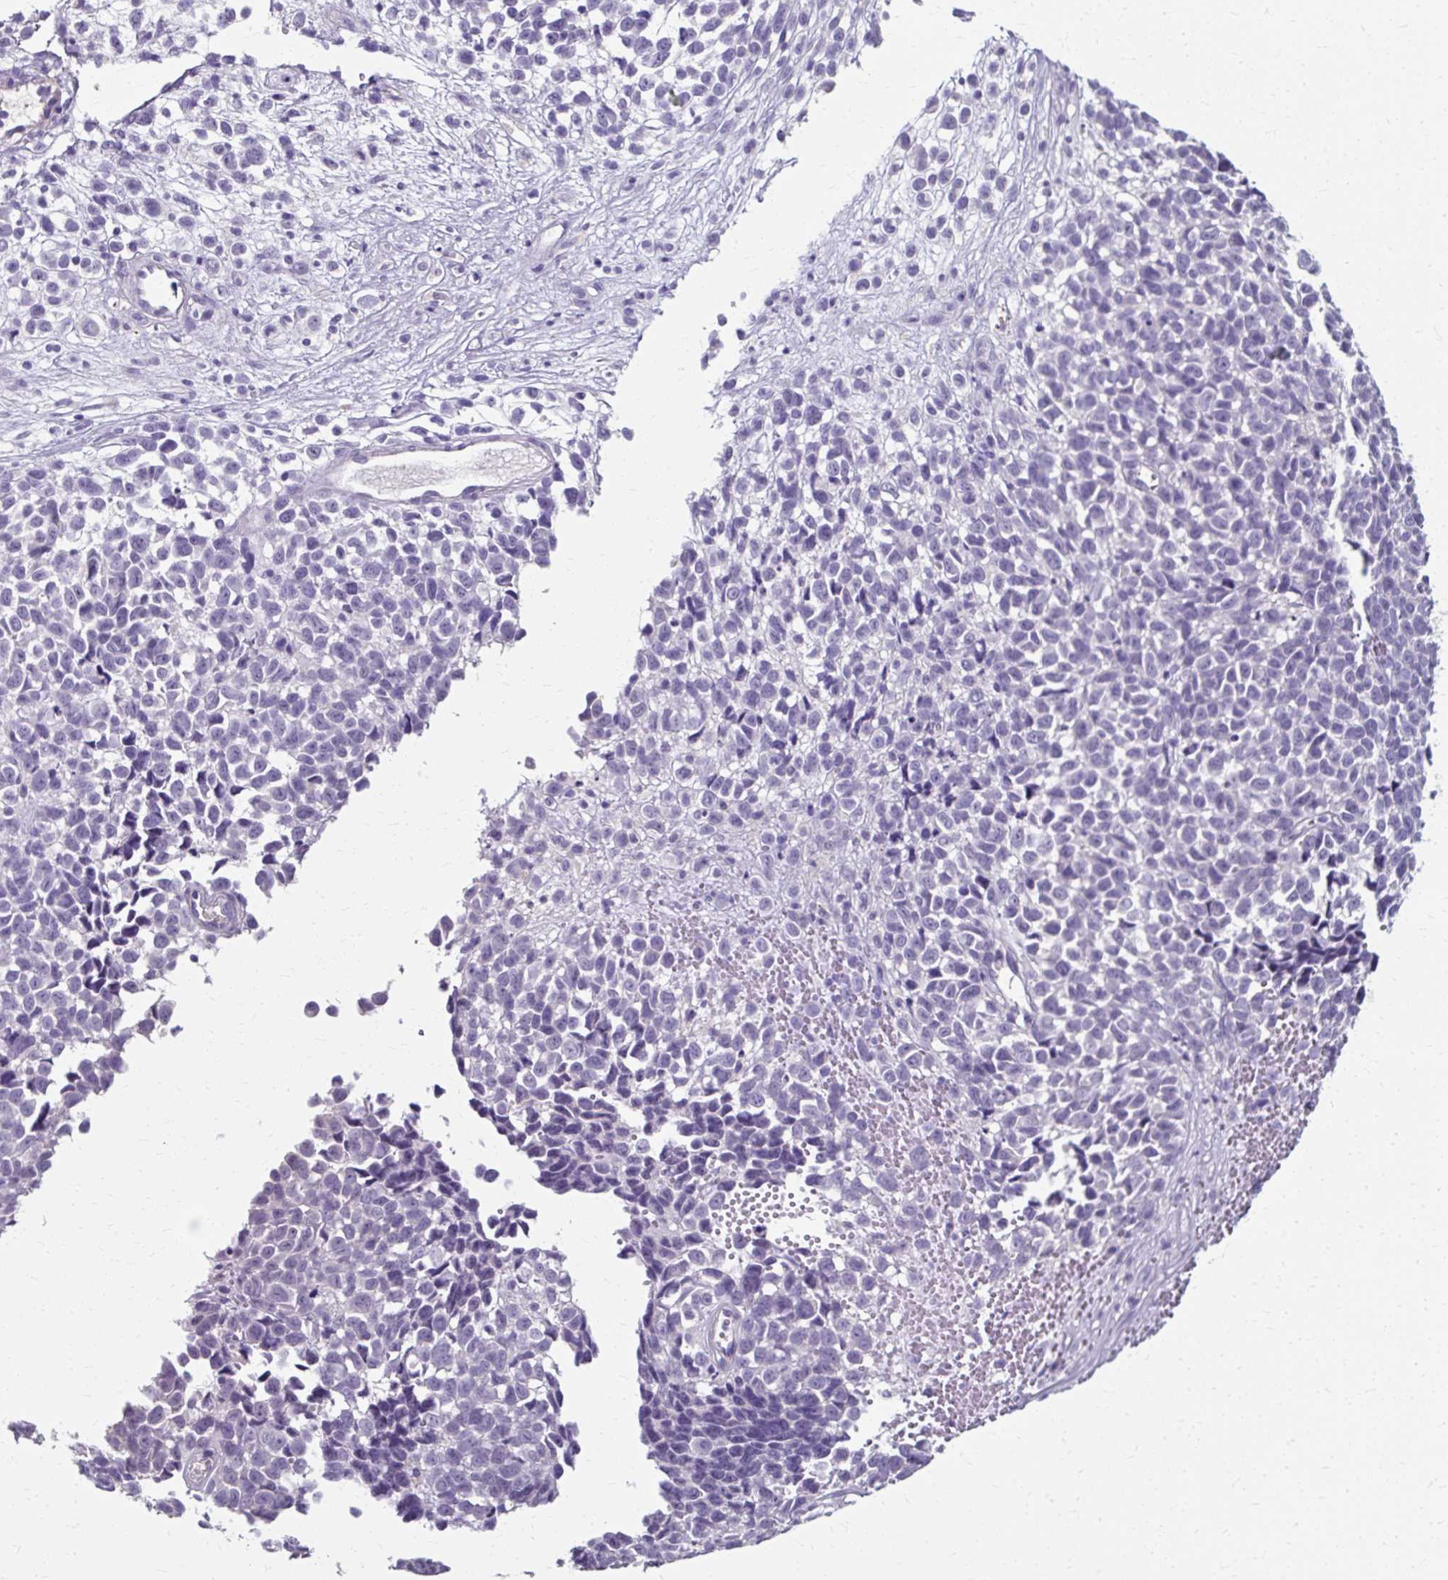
{"staining": {"intensity": "negative", "quantity": "none", "location": "none"}, "tissue": "melanoma", "cell_type": "Tumor cells", "image_type": "cancer", "snomed": [{"axis": "morphology", "description": "Malignant melanoma, NOS"}, {"axis": "topography", "description": "Nose, NOS"}], "caption": "Immunohistochemistry (IHC) image of human melanoma stained for a protein (brown), which reveals no expression in tumor cells. Nuclei are stained in blue.", "gene": "KLHL24", "patient": {"sex": "female", "age": 48}}